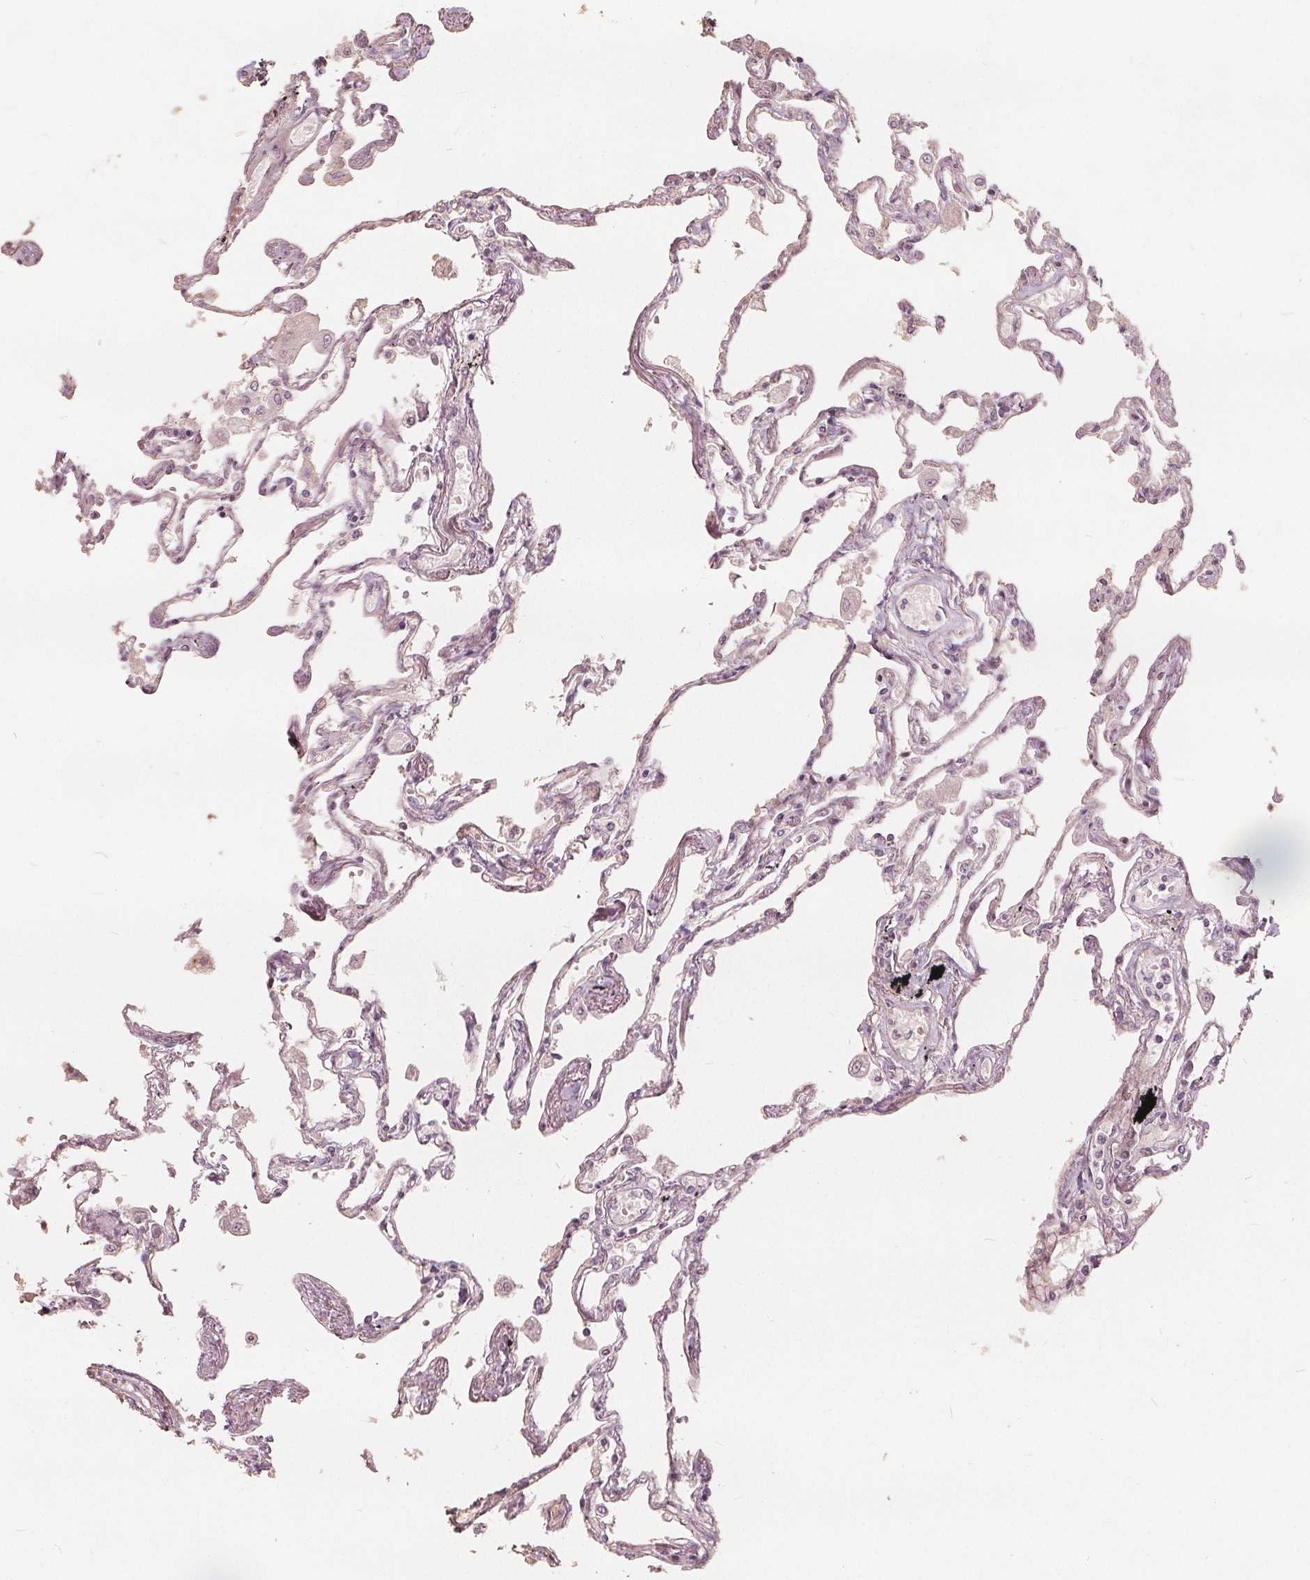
{"staining": {"intensity": "weak", "quantity": "25%-75%", "location": "cytoplasmic/membranous"}, "tissue": "lung", "cell_type": "Alveolar cells", "image_type": "normal", "snomed": [{"axis": "morphology", "description": "Normal tissue, NOS"}, {"axis": "morphology", "description": "Adenocarcinoma, NOS"}, {"axis": "topography", "description": "Cartilage tissue"}, {"axis": "topography", "description": "Lung"}], "caption": "Benign lung demonstrates weak cytoplasmic/membranous positivity in approximately 25%-75% of alveolar cells, visualized by immunohistochemistry.", "gene": "PTPRT", "patient": {"sex": "female", "age": 67}}